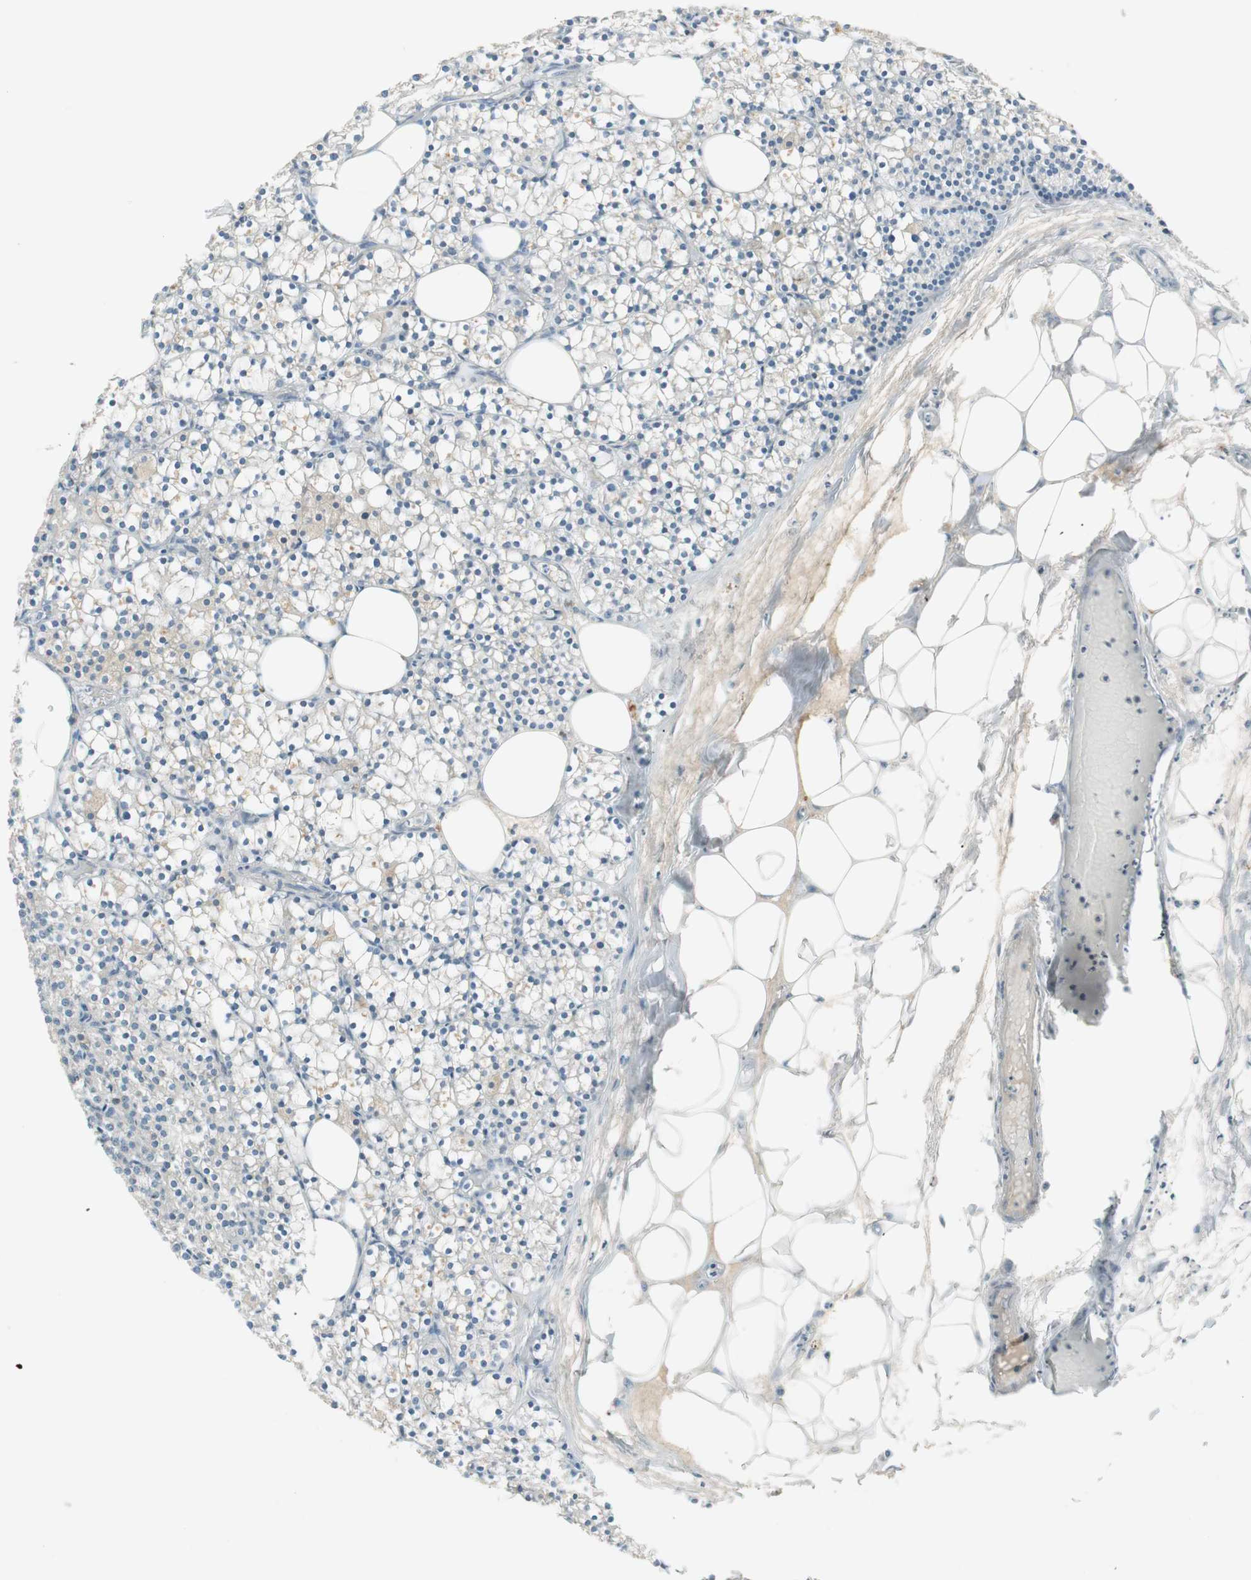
{"staining": {"intensity": "weak", "quantity": "<25%", "location": "cytoplasmic/membranous"}, "tissue": "parathyroid gland", "cell_type": "Glandular cells", "image_type": "normal", "snomed": [{"axis": "morphology", "description": "Normal tissue, NOS"}, {"axis": "topography", "description": "Parathyroid gland"}], "caption": "Immunohistochemical staining of normal human parathyroid gland demonstrates no significant positivity in glandular cells.", "gene": "PDZK1", "patient": {"sex": "female", "age": 63}}